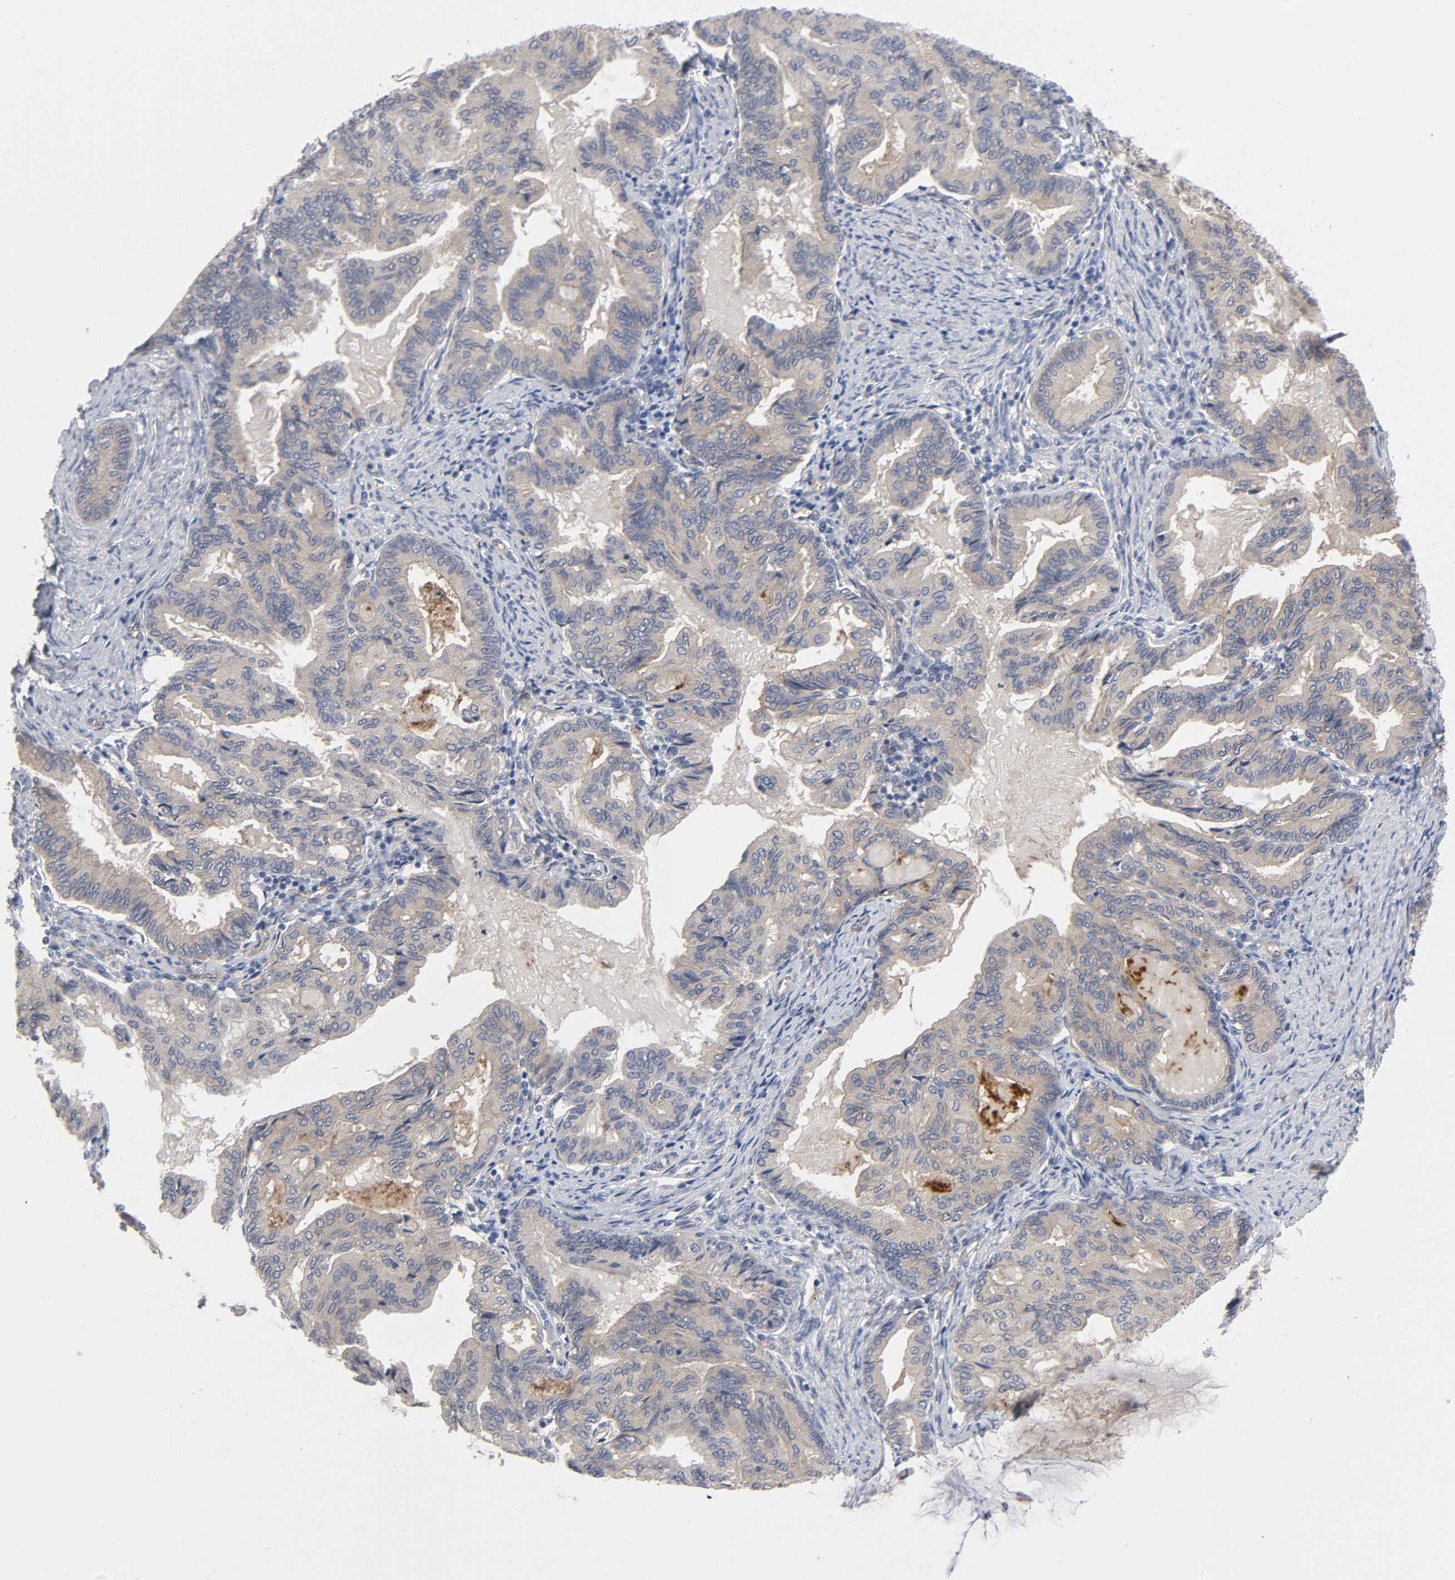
{"staining": {"intensity": "negative", "quantity": "none", "location": "none"}, "tissue": "endometrial cancer", "cell_type": "Tumor cells", "image_type": "cancer", "snomed": [{"axis": "morphology", "description": "Adenocarcinoma, NOS"}, {"axis": "topography", "description": "Endometrium"}], "caption": "This is an immunohistochemistry (IHC) histopathology image of human endometrial adenocarcinoma. There is no staining in tumor cells.", "gene": "RAB13", "patient": {"sex": "female", "age": 86}}